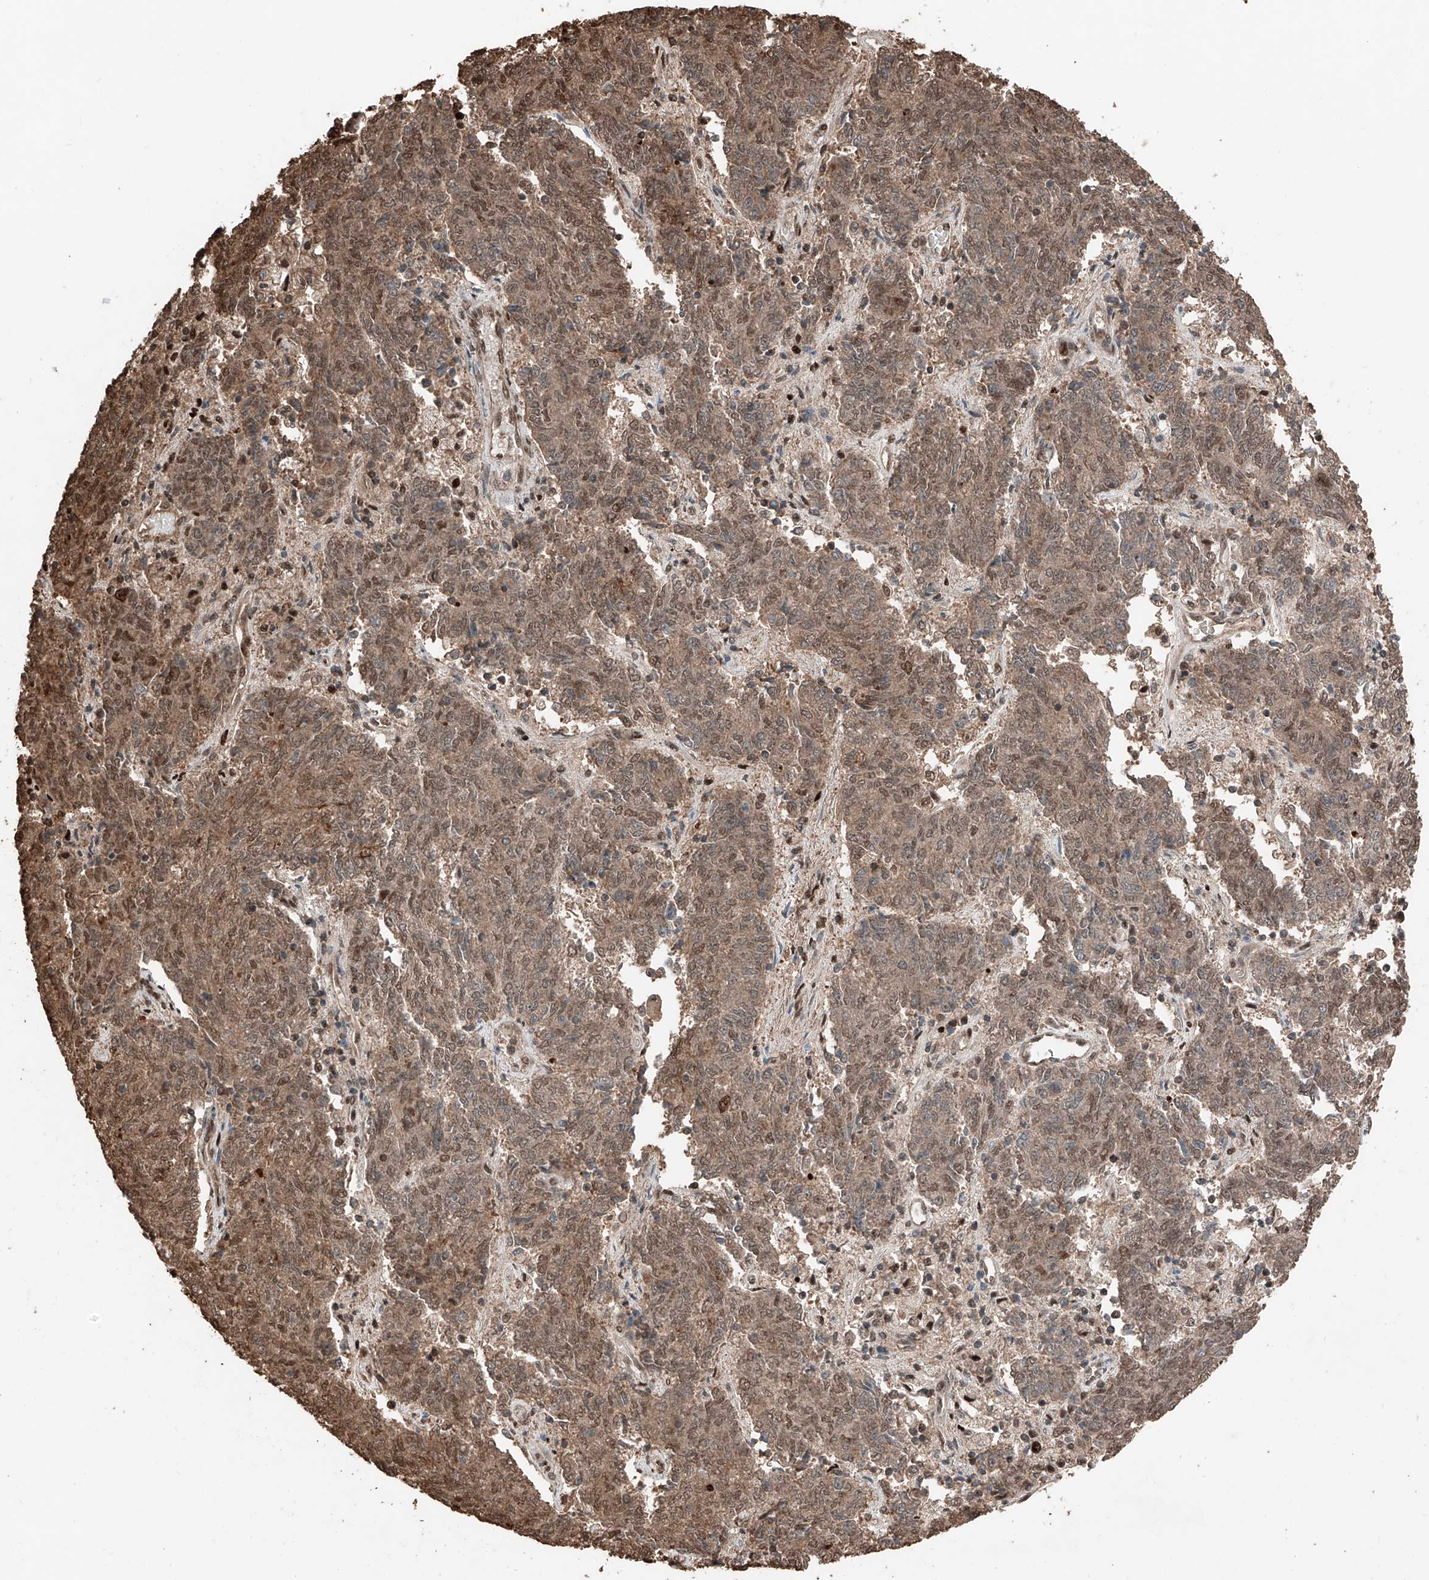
{"staining": {"intensity": "moderate", "quantity": ">75%", "location": "cytoplasmic/membranous,nuclear"}, "tissue": "endometrial cancer", "cell_type": "Tumor cells", "image_type": "cancer", "snomed": [{"axis": "morphology", "description": "Adenocarcinoma, NOS"}, {"axis": "topography", "description": "Endometrium"}], "caption": "Moderate cytoplasmic/membranous and nuclear expression is present in approximately >75% of tumor cells in adenocarcinoma (endometrial). (Stains: DAB (3,3'-diaminobenzidine) in brown, nuclei in blue, Microscopy: brightfield microscopy at high magnification).", "gene": "RMND1", "patient": {"sex": "female", "age": 80}}